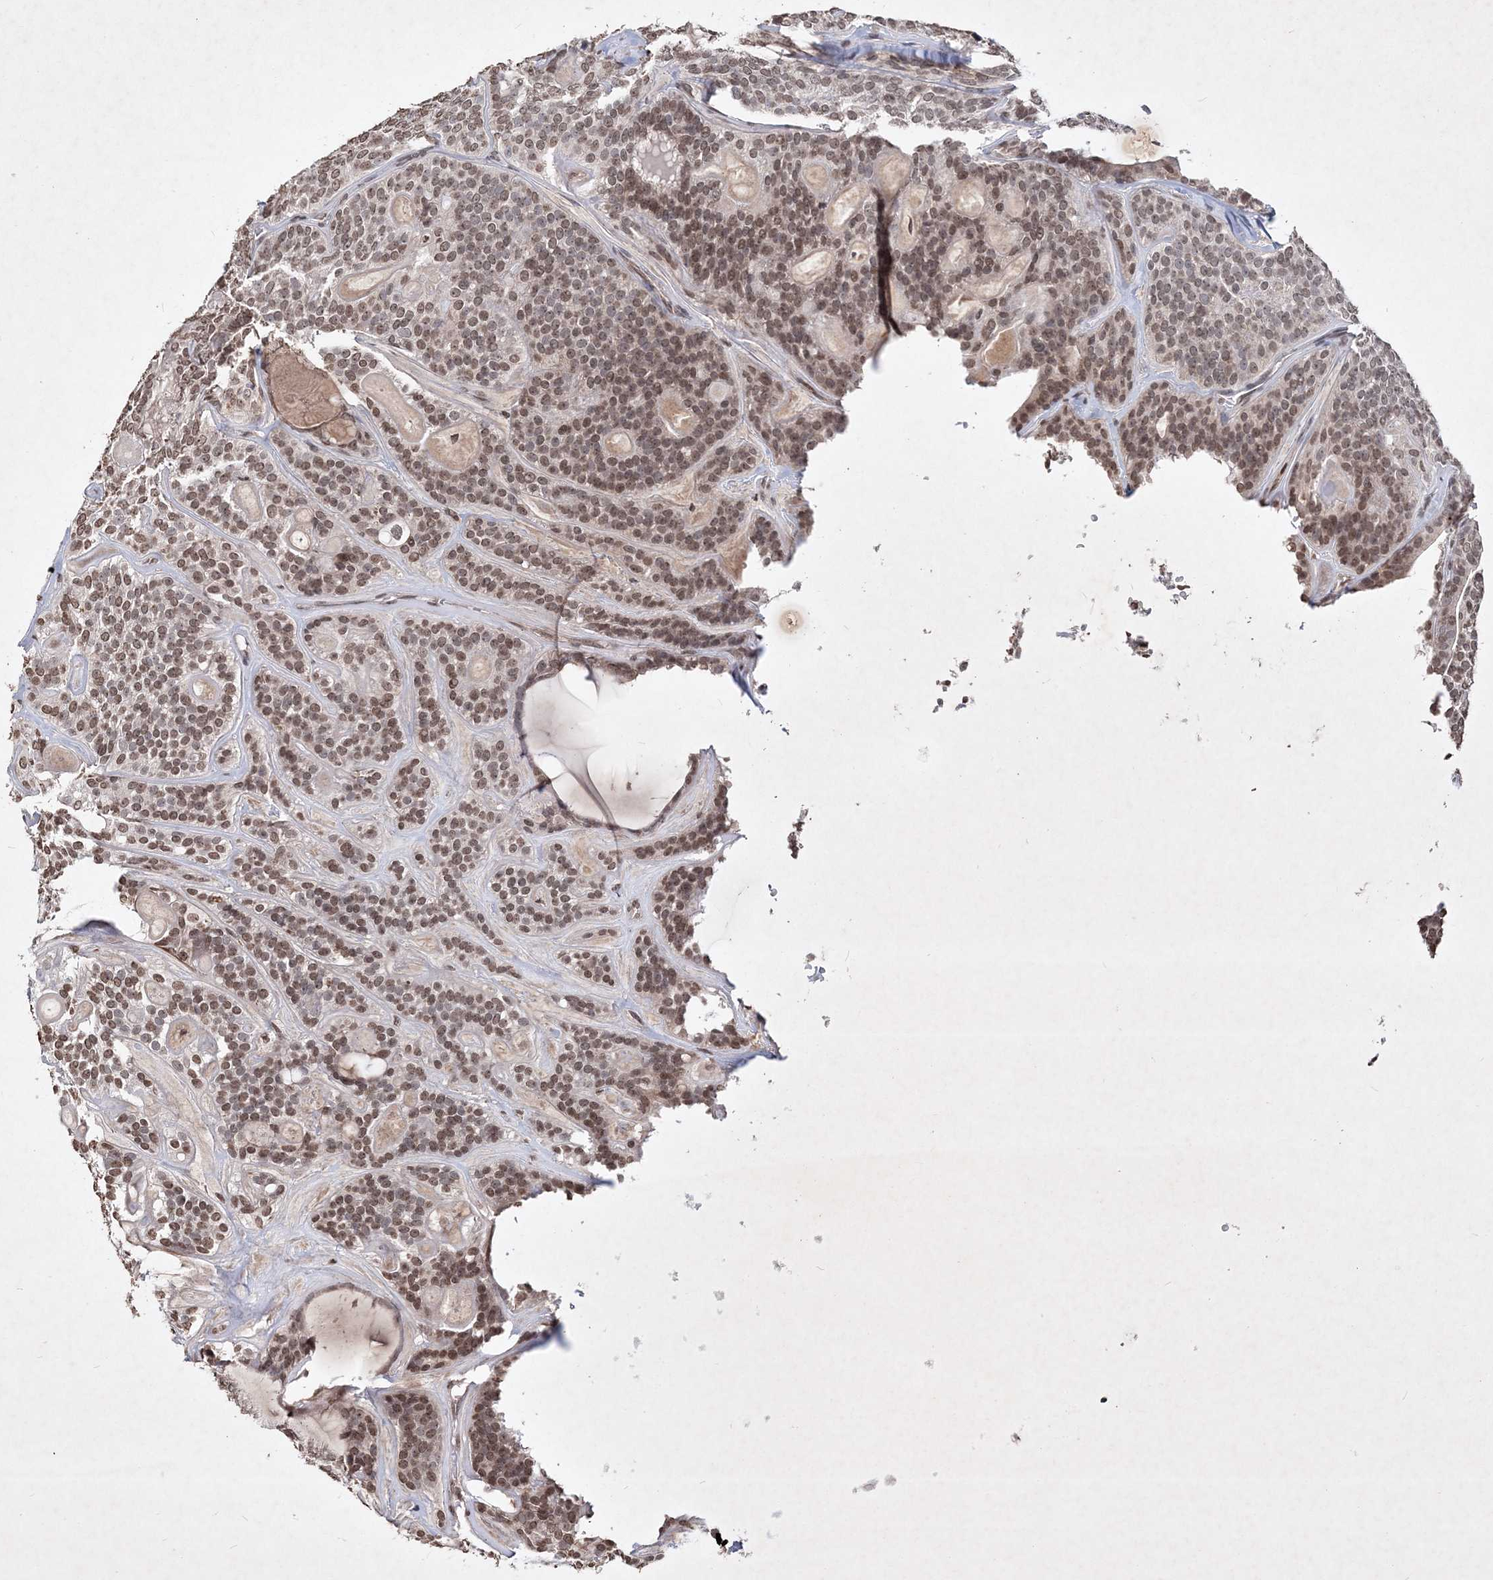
{"staining": {"intensity": "moderate", "quantity": ">75%", "location": "nuclear"}, "tissue": "head and neck cancer", "cell_type": "Tumor cells", "image_type": "cancer", "snomed": [{"axis": "morphology", "description": "Adenocarcinoma, NOS"}, {"axis": "topography", "description": "Head-Neck"}], "caption": "Immunohistochemical staining of head and neck cancer exhibits medium levels of moderate nuclear protein expression in approximately >75% of tumor cells.", "gene": "SOWAHB", "patient": {"sex": "male", "age": 66}}